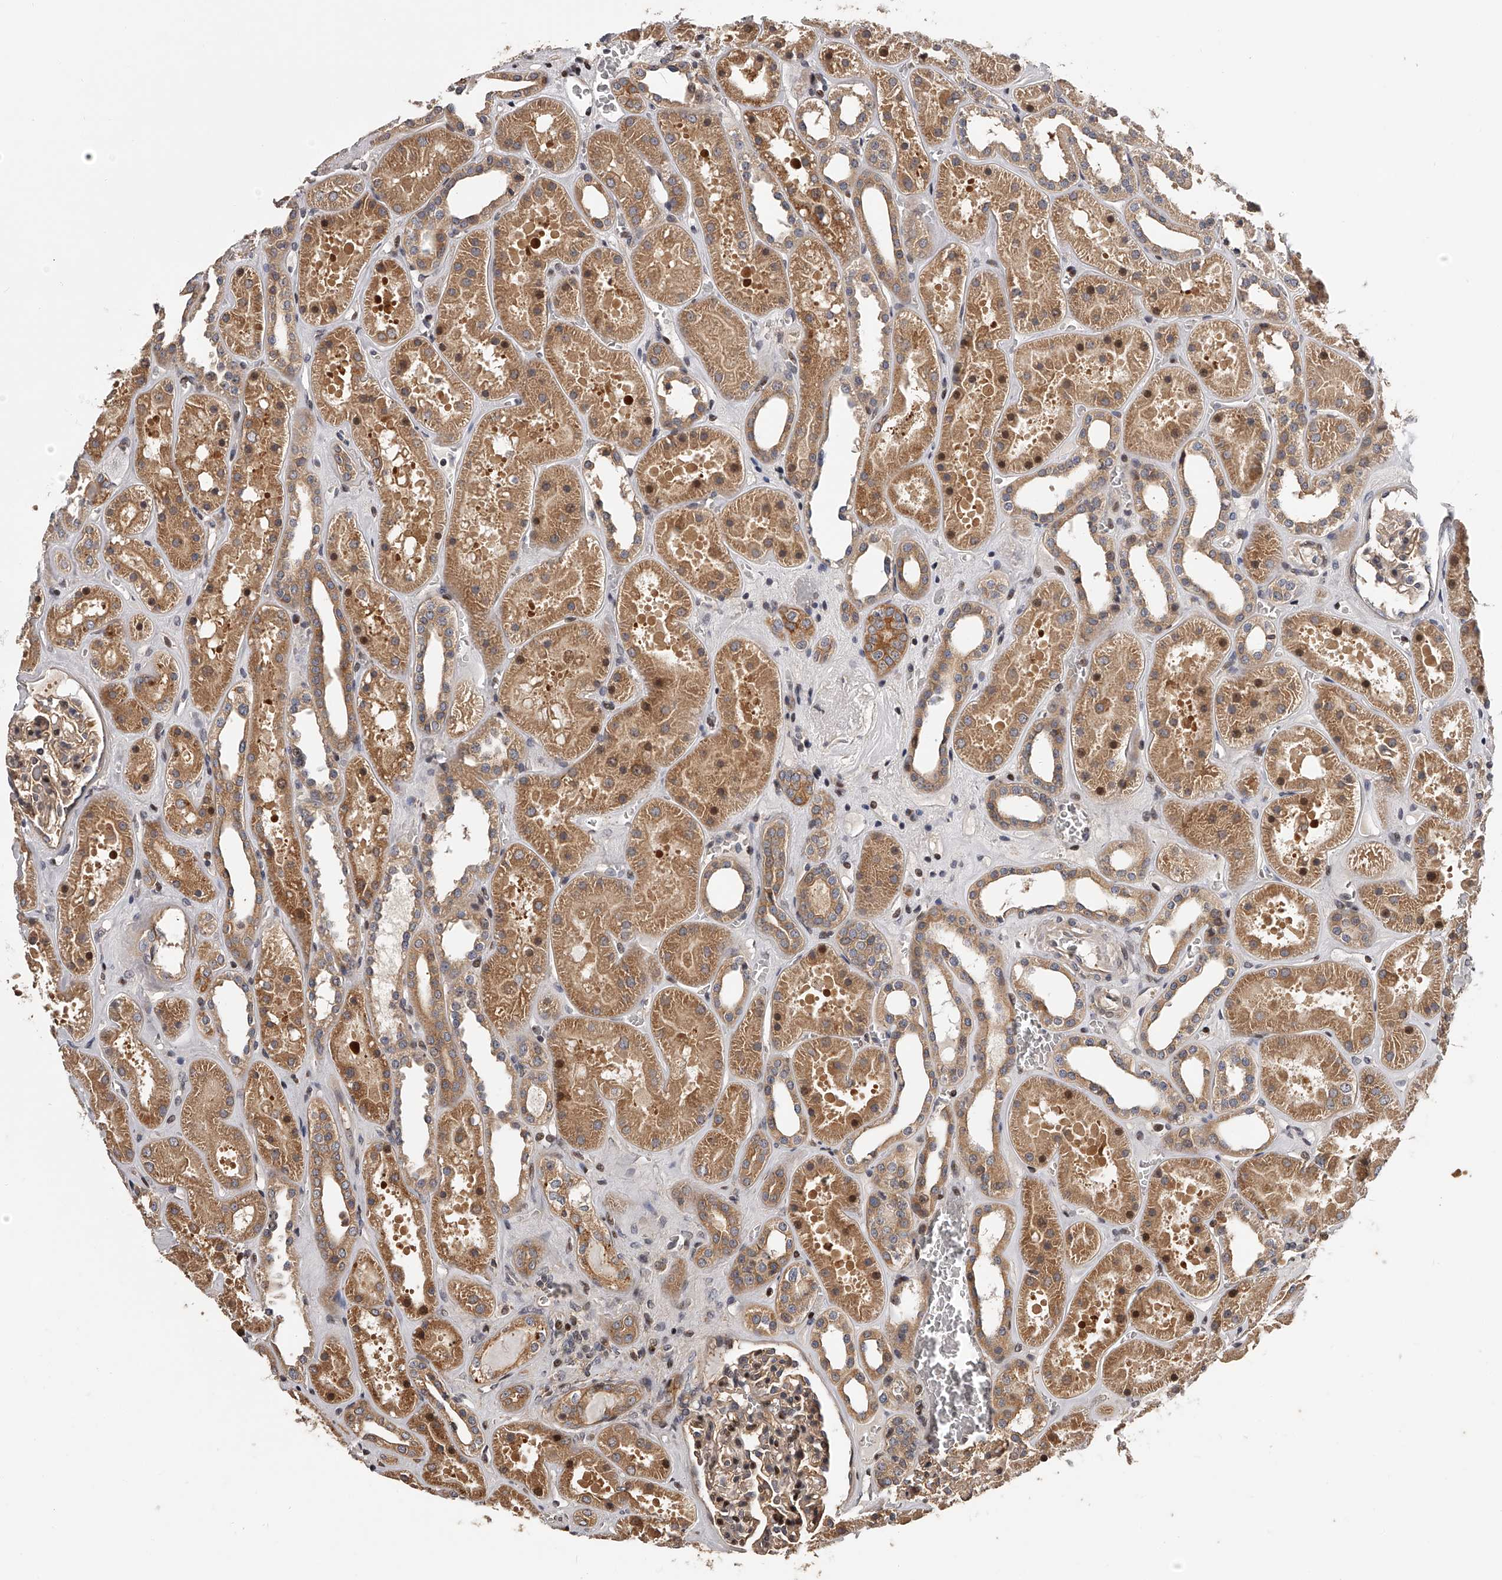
{"staining": {"intensity": "moderate", "quantity": "<25%", "location": "nuclear"}, "tissue": "kidney", "cell_type": "Cells in glomeruli", "image_type": "normal", "snomed": [{"axis": "morphology", "description": "Normal tissue, NOS"}, {"axis": "topography", "description": "Kidney"}], "caption": "The micrograph shows immunohistochemical staining of unremarkable kidney. There is moderate nuclear positivity is appreciated in approximately <25% of cells in glomeruli.", "gene": "PFDN2", "patient": {"sex": "female", "age": 41}}